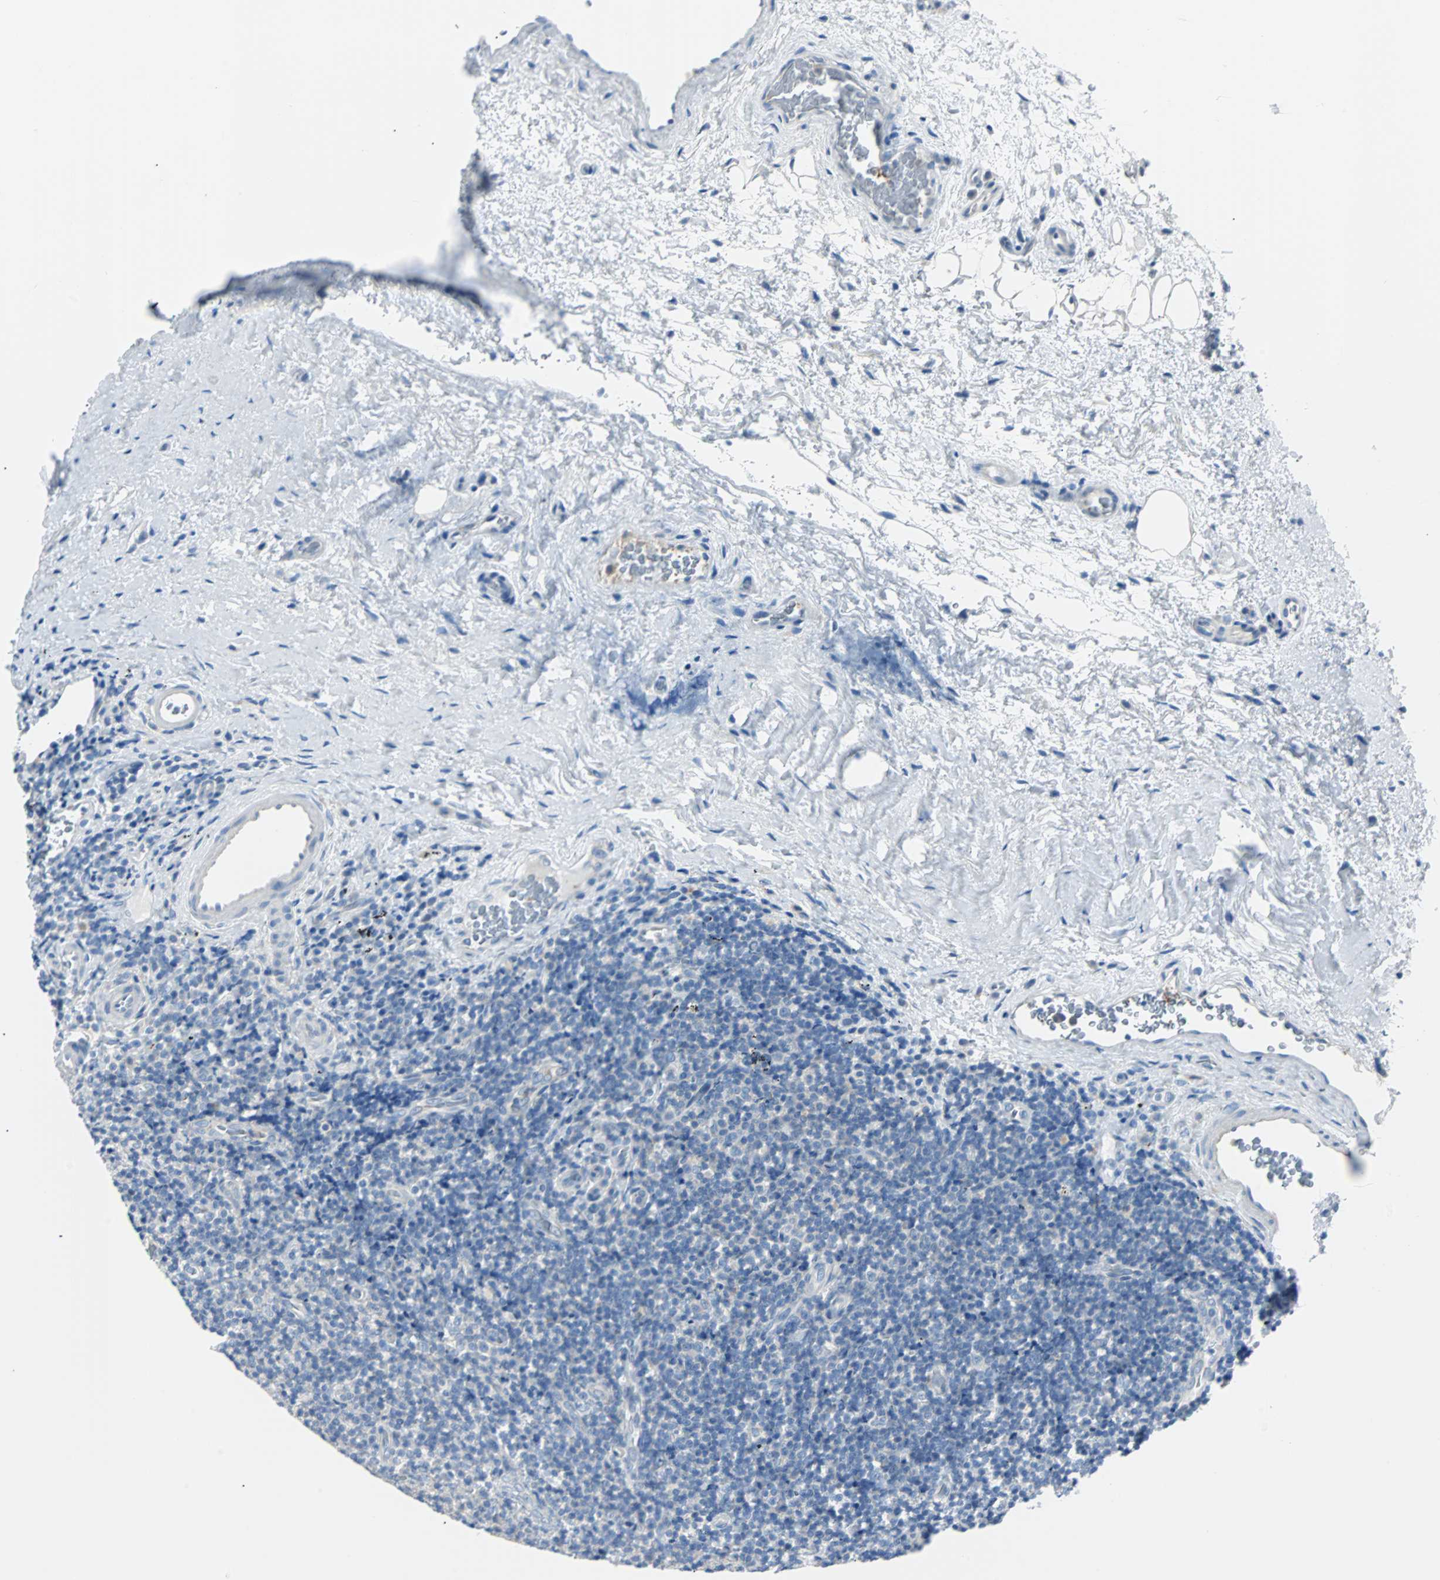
{"staining": {"intensity": "negative", "quantity": "none", "location": "none"}, "tissue": "lymphoma", "cell_type": "Tumor cells", "image_type": "cancer", "snomed": [{"axis": "morphology", "description": "Malignant lymphoma, non-Hodgkin's type, High grade"}, {"axis": "topography", "description": "Tonsil"}], "caption": "Histopathology image shows no significant protein expression in tumor cells of lymphoma.", "gene": "RASA1", "patient": {"sex": "female", "age": 36}}